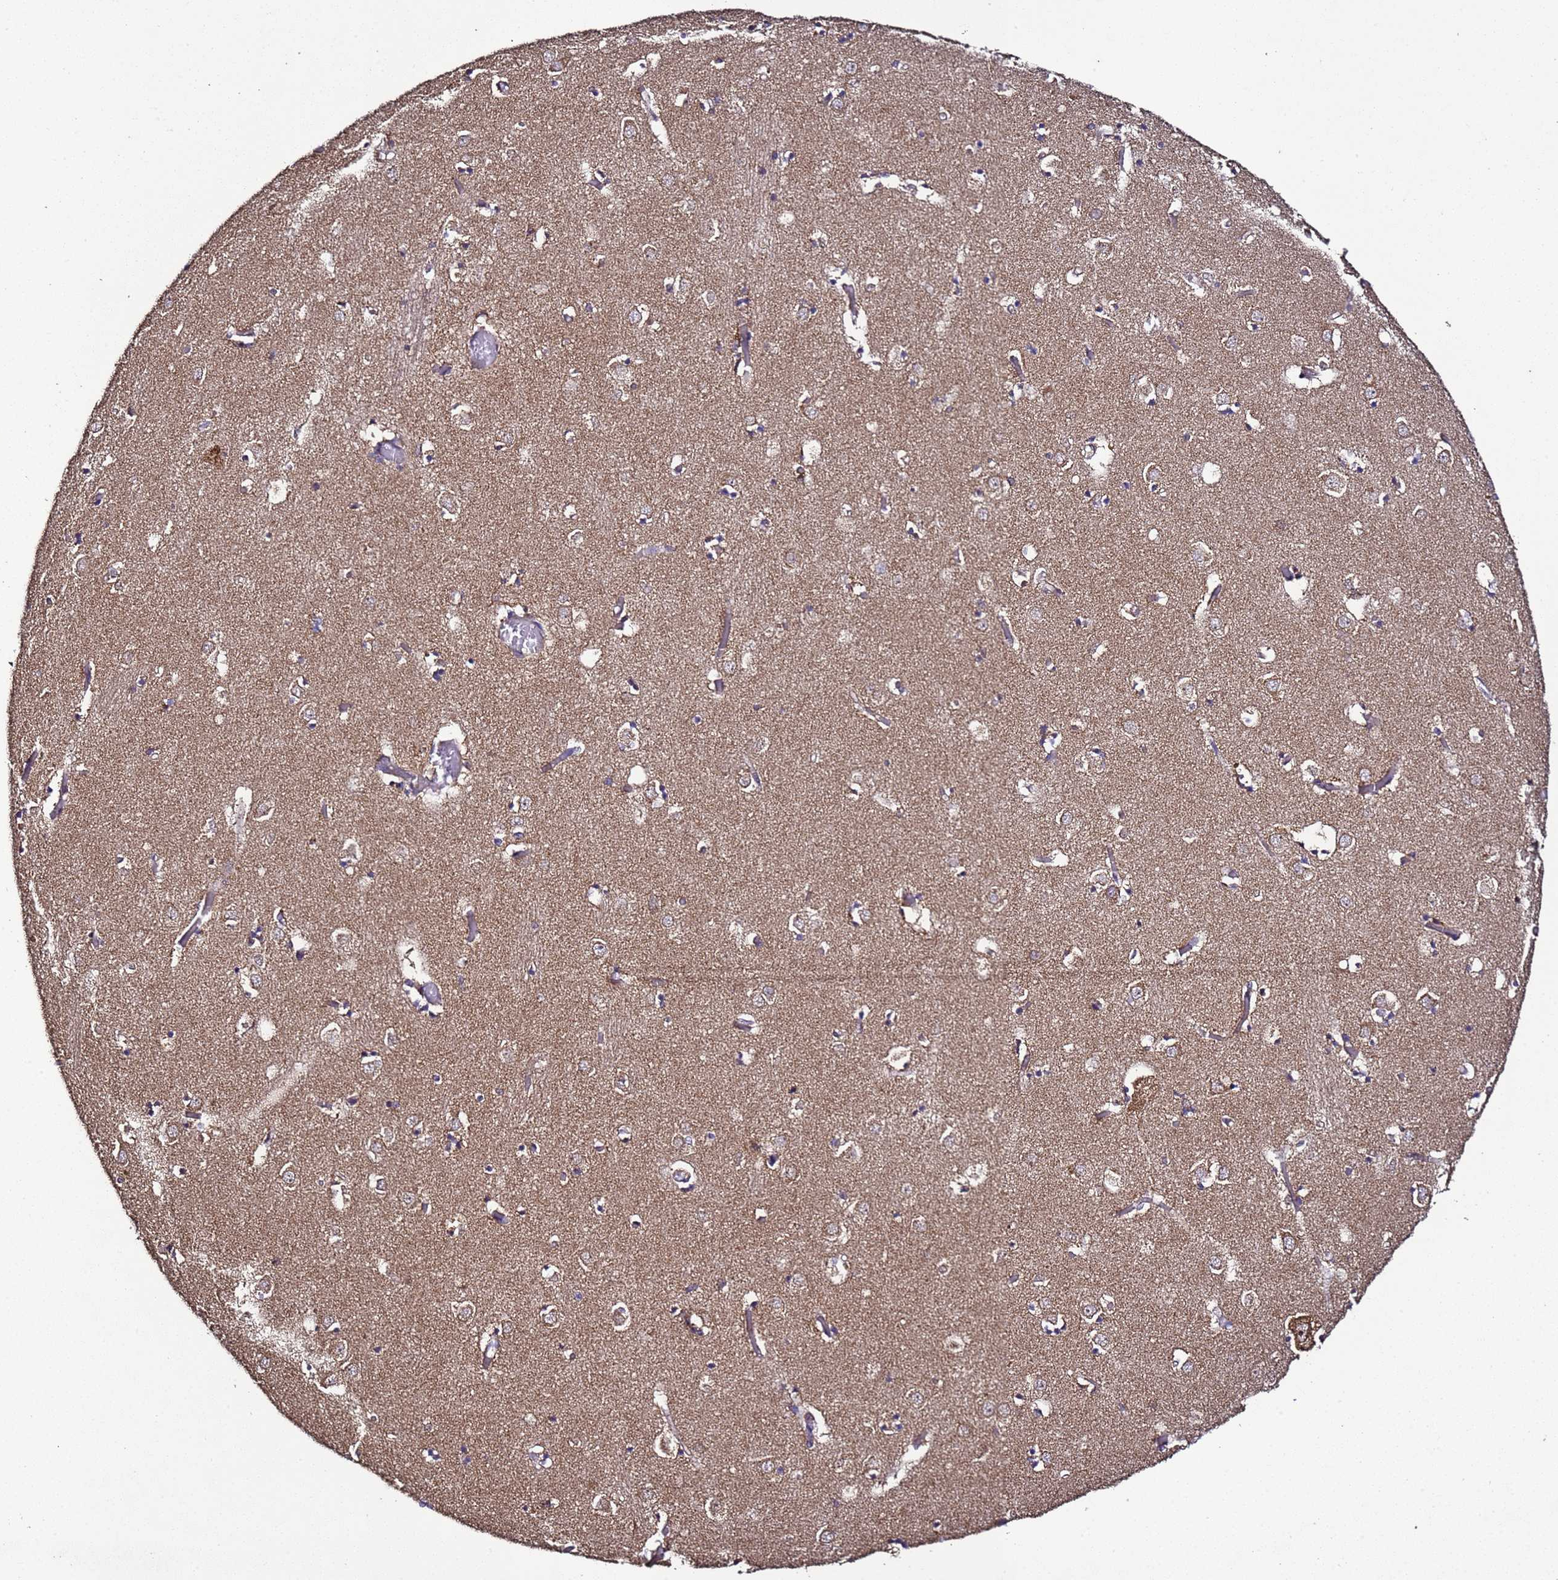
{"staining": {"intensity": "moderate", "quantity": "<25%", "location": "cytoplasmic/membranous"}, "tissue": "caudate", "cell_type": "Glial cells", "image_type": "normal", "snomed": [{"axis": "morphology", "description": "Normal tissue, NOS"}, {"axis": "topography", "description": "Lateral ventricle wall"}], "caption": "An image of caudate stained for a protein demonstrates moderate cytoplasmic/membranous brown staining in glial cells.", "gene": "HSPBAP1", "patient": {"sex": "male", "age": 70}}